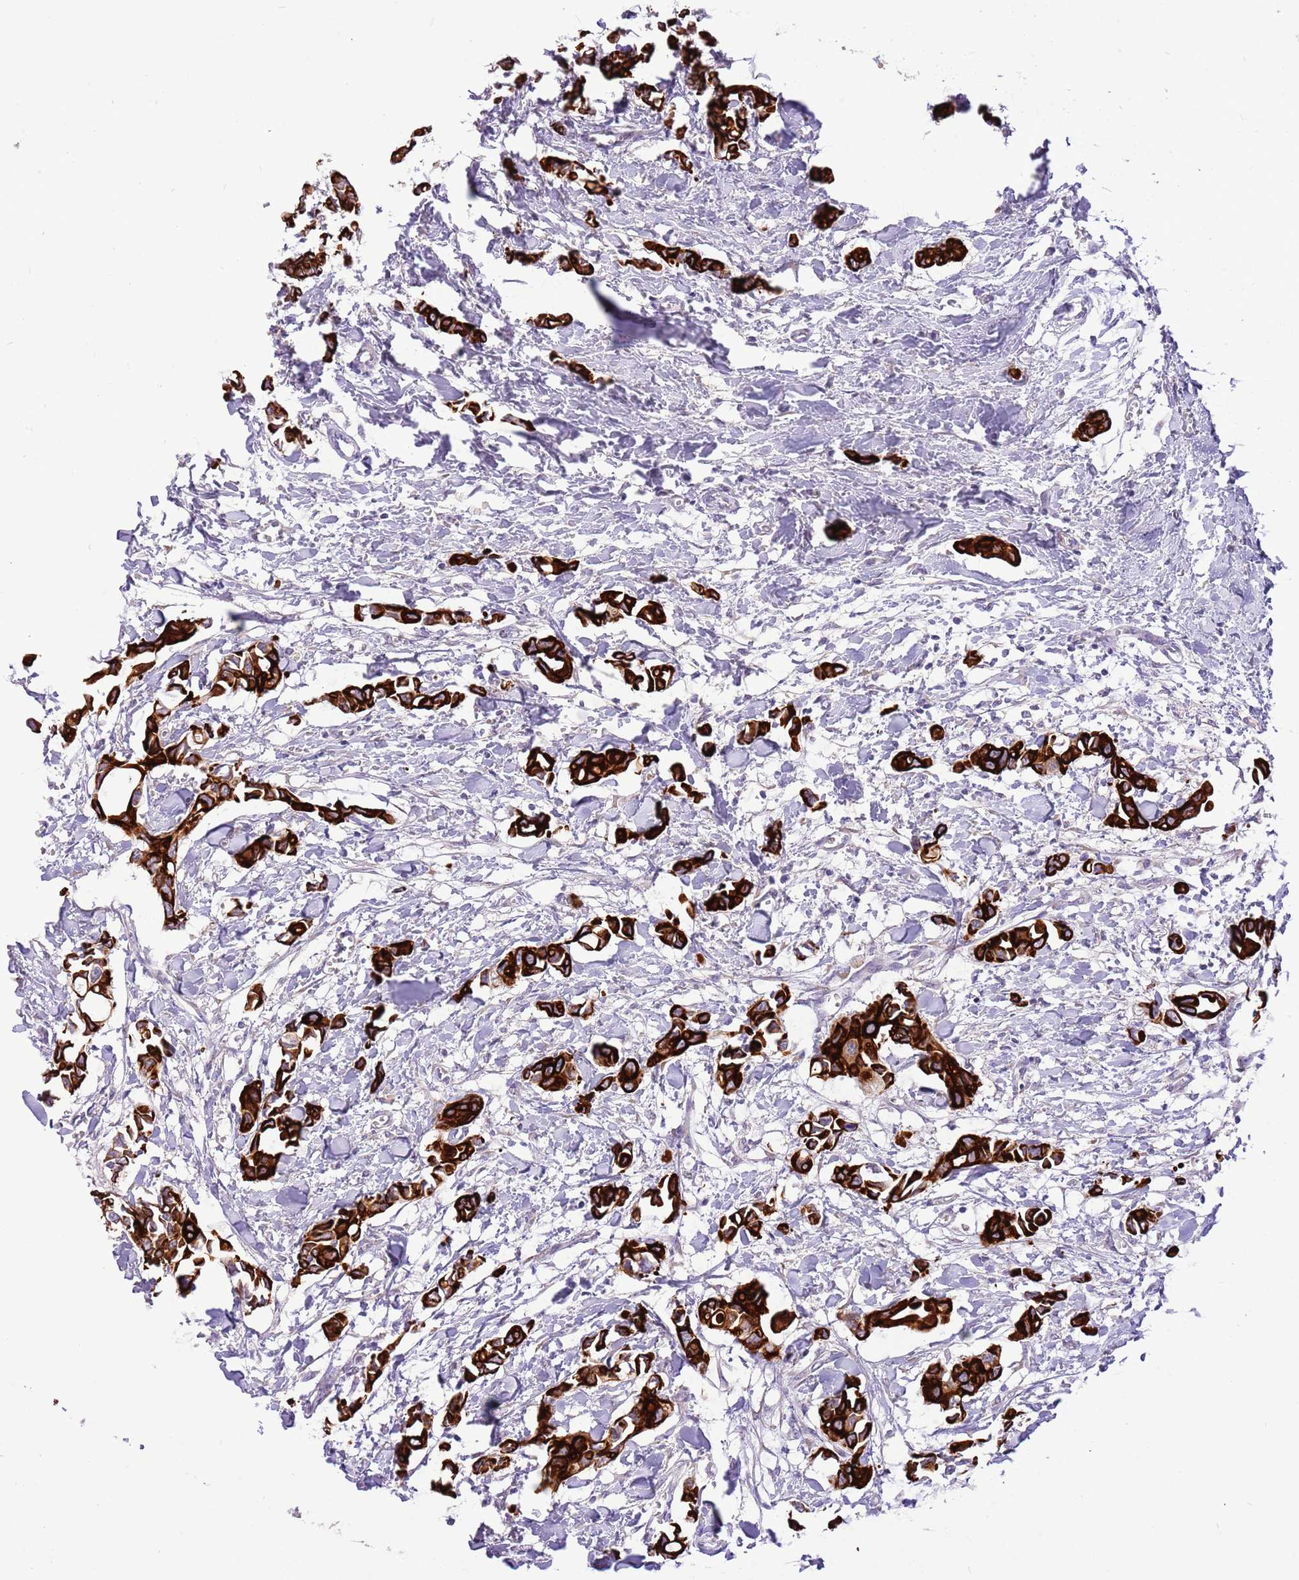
{"staining": {"intensity": "strong", "quantity": ">75%", "location": "cytoplasmic/membranous"}, "tissue": "breast cancer", "cell_type": "Tumor cells", "image_type": "cancer", "snomed": [{"axis": "morphology", "description": "Duct carcinoma"}, {"axis": "topography", "description": "Breast"}], "caption": "Tumor cells exhibit strong cytoplasmic/membranous staining in about >75% of cells in breast cancer (invasive ductal carcinoma). The staining was performed using DAB (3,3'-diaminobenzidine) to visualize the protein expression in brown, while the nuclei were stained in blue with hematoxylin (Magnification: 20x).", "gene": "R3HDM4", "patient": {"sex": "female", "age": 41}}